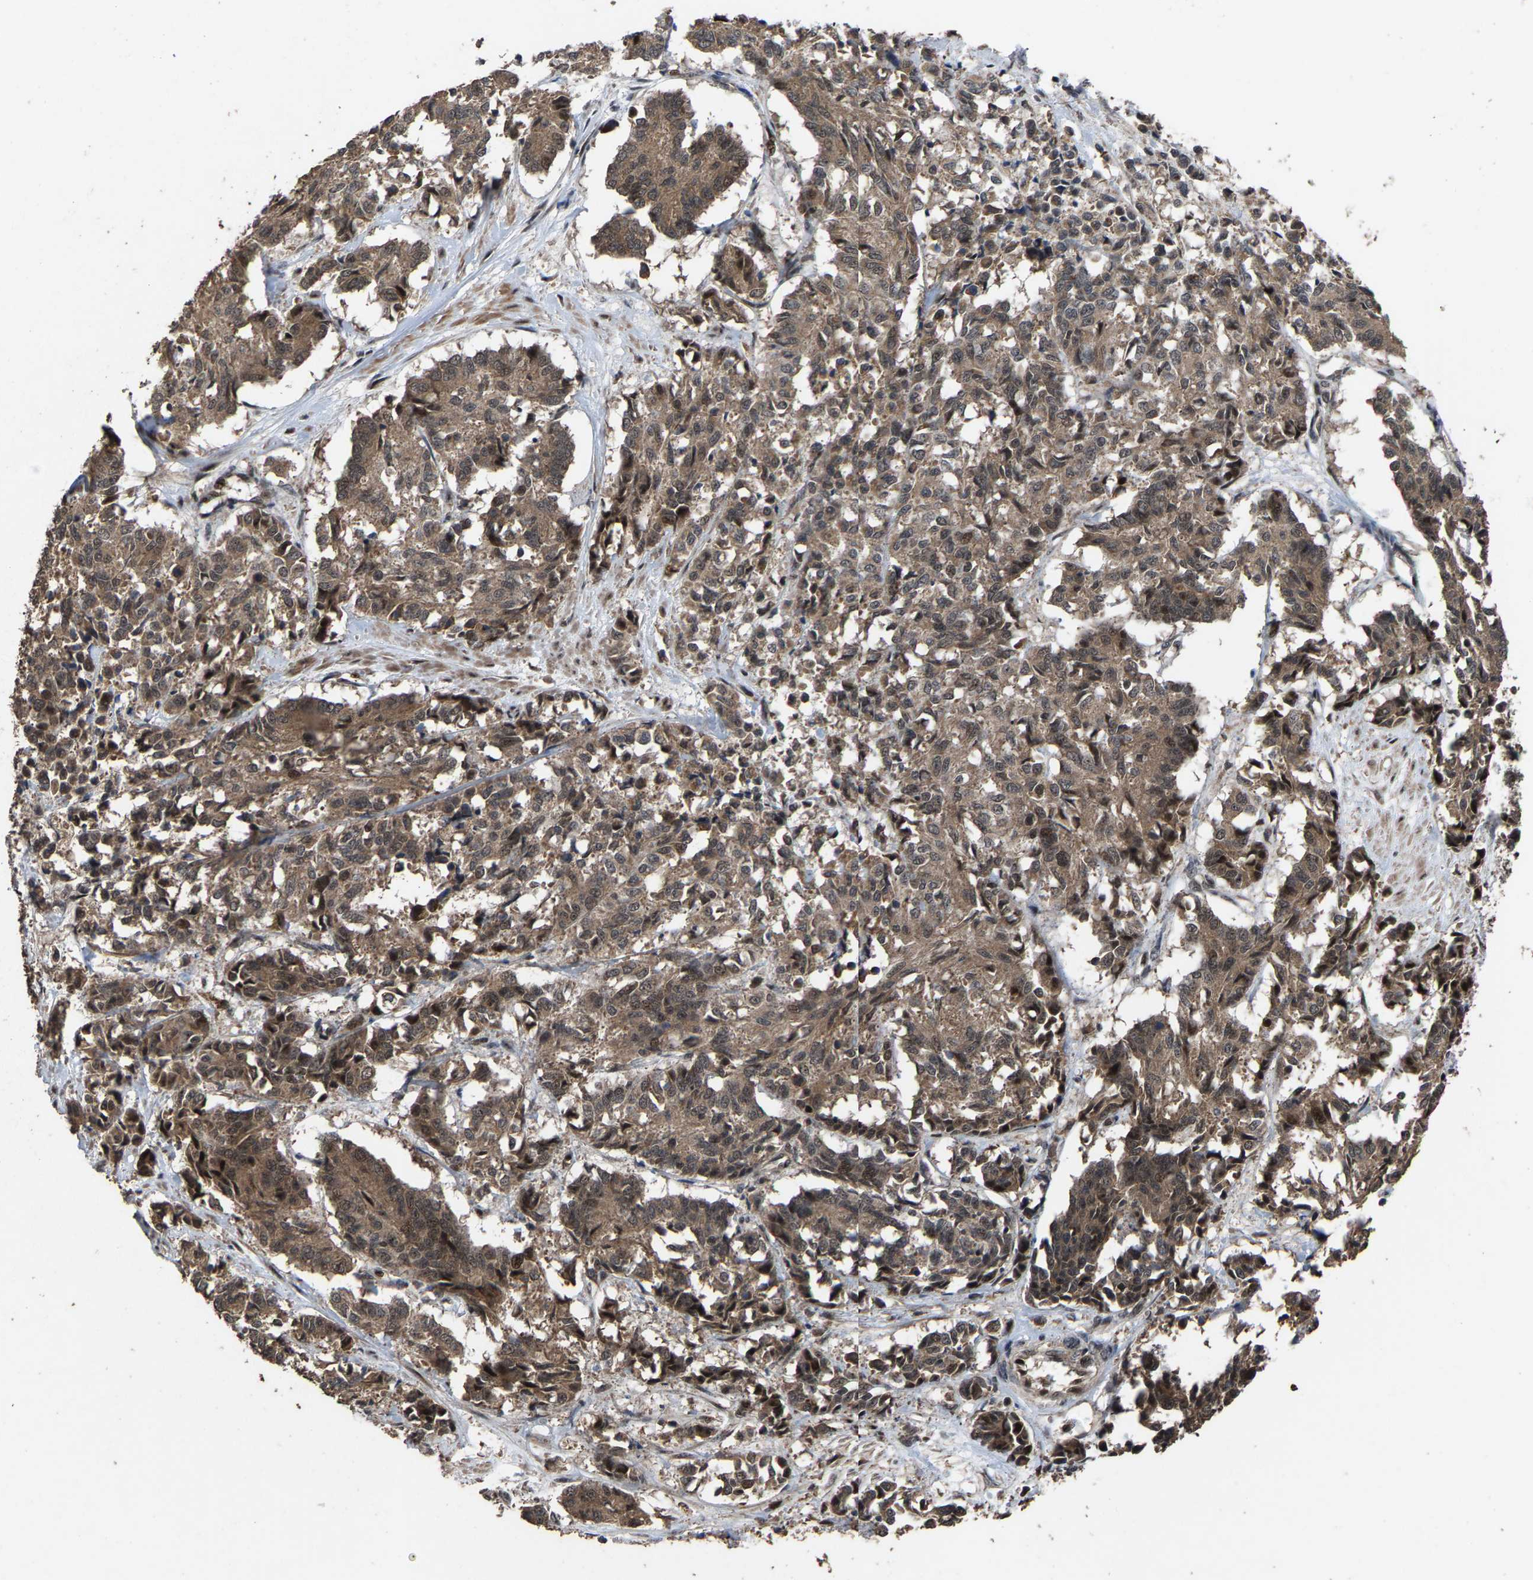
{"staining": {"intensity": "moderate", "quantity": ">75%", "location": "cytoplasmic/membranous"}, "tissue": "cervical cancer", "cell_type": "Tumor cells", "image_type": "cancer", "snomed": [{"axis": "morphology", "description": "Squamous cell carcinoma, NOS"}, {"axis": "topography", "description": "Cervix"}], "caption": "Cervical squamous cell carcinoma tissue shows moderate cytoplasmic/membranous staining in approximately >75% of tumor cells, visualized by immunohistochemistry.", "gene": "HAUS6", "patient": {"sex": "female", "age": 35}}